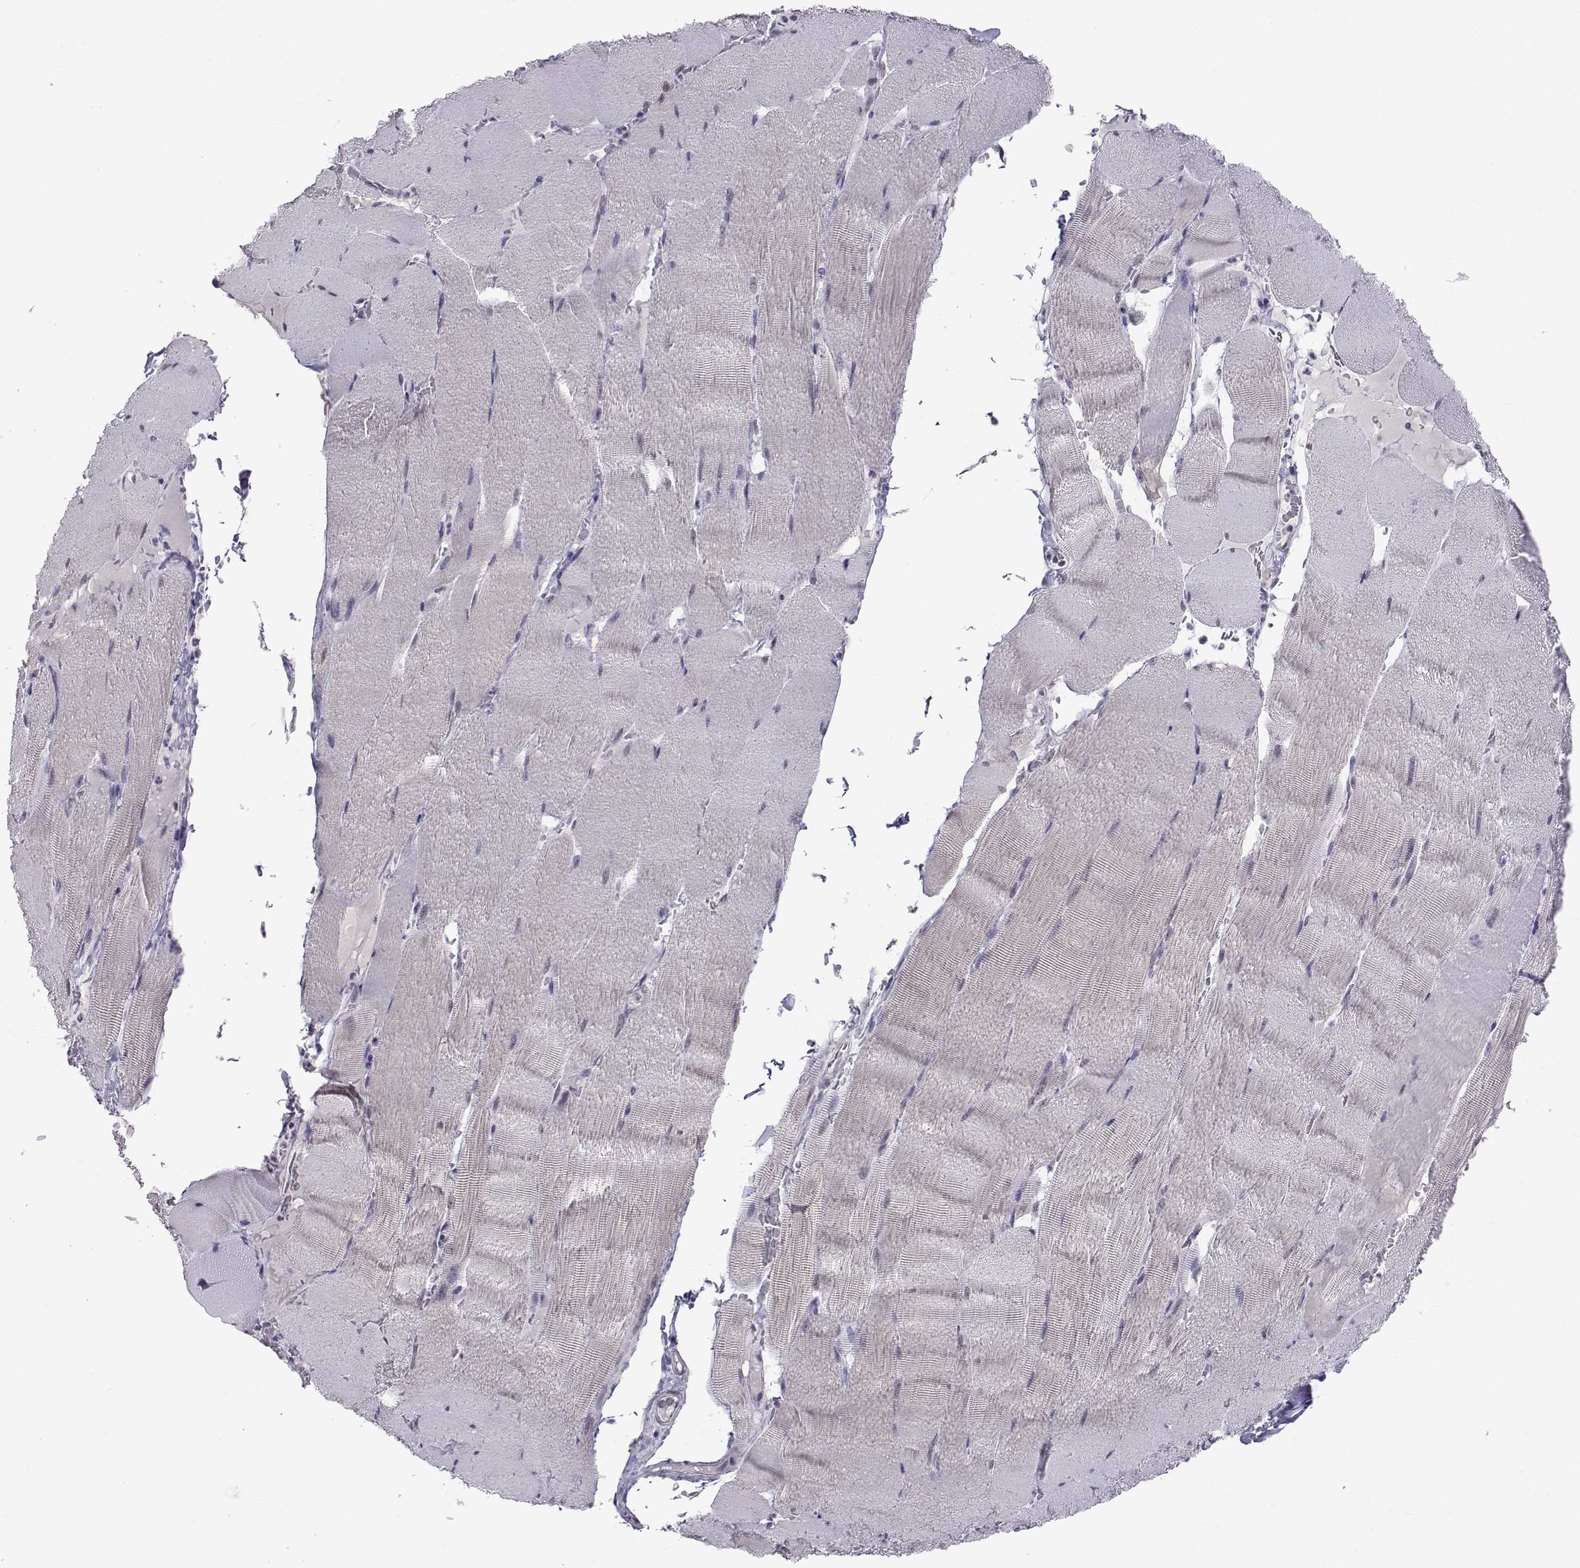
{"staining": {"intensity": "negative", "quantity": "none", "location": "none"}, "tissue": "skeletal muscle", "cell_type": "Myocytes", "image_type": "normal", "snomed": [{"axis": "morphology", "description": "Normal tissue, NOS"}, {"axis": "topography", "description": "Skeletal muscle"}], "caption": "High power microscopy micrograph of an immunohistochemistry (IHC) micrograph of unremarkable skeletal muscle, revealing no significant positivity in myocytes.", "gene": "MED26", "patient": {"sex": "male", "age": 56}}